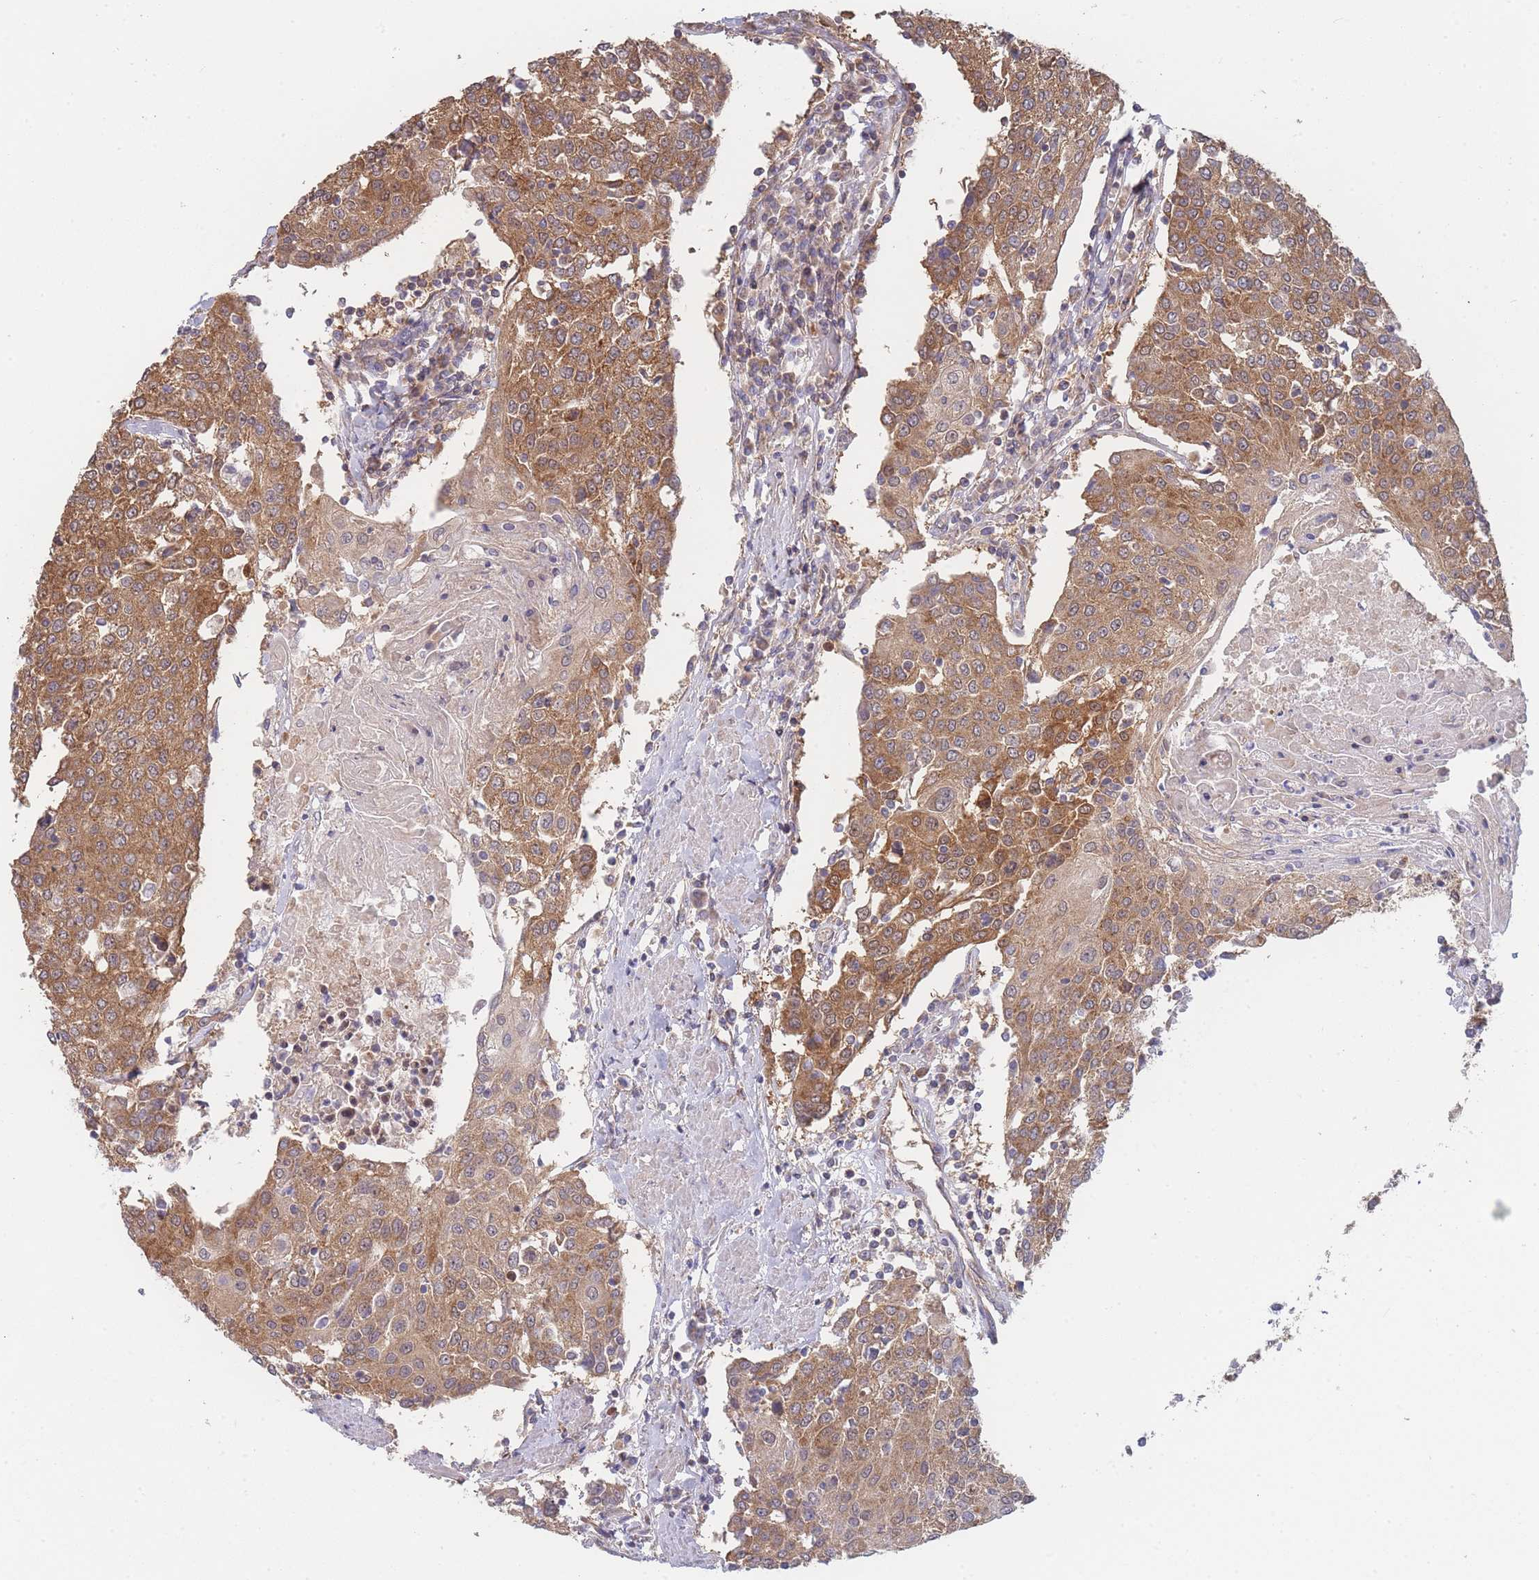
{"staining": {"intensity": "moderate", "quantity": ">75%", "location": "cytoplasmic/membranous"}, "tissue": "urothelial cancer", "cell_type": "Tumor cells", "image_type": "cancer", "snomed": [{"axis": "morphology", "description": "Urothelial carcinoma, High grade"}, {"axis": "topography", "description": "Urinary bladder"}], "caption": "Approximately >75% of tumor cells in human urothelial carcinoma (high-grade) exhibit moderate cytoplasmic/membranous protein staining as visualized by brown immunohistochemical staining.", "gene": "MRPS18B", "patient": {"sex": "female", "age": 85}}